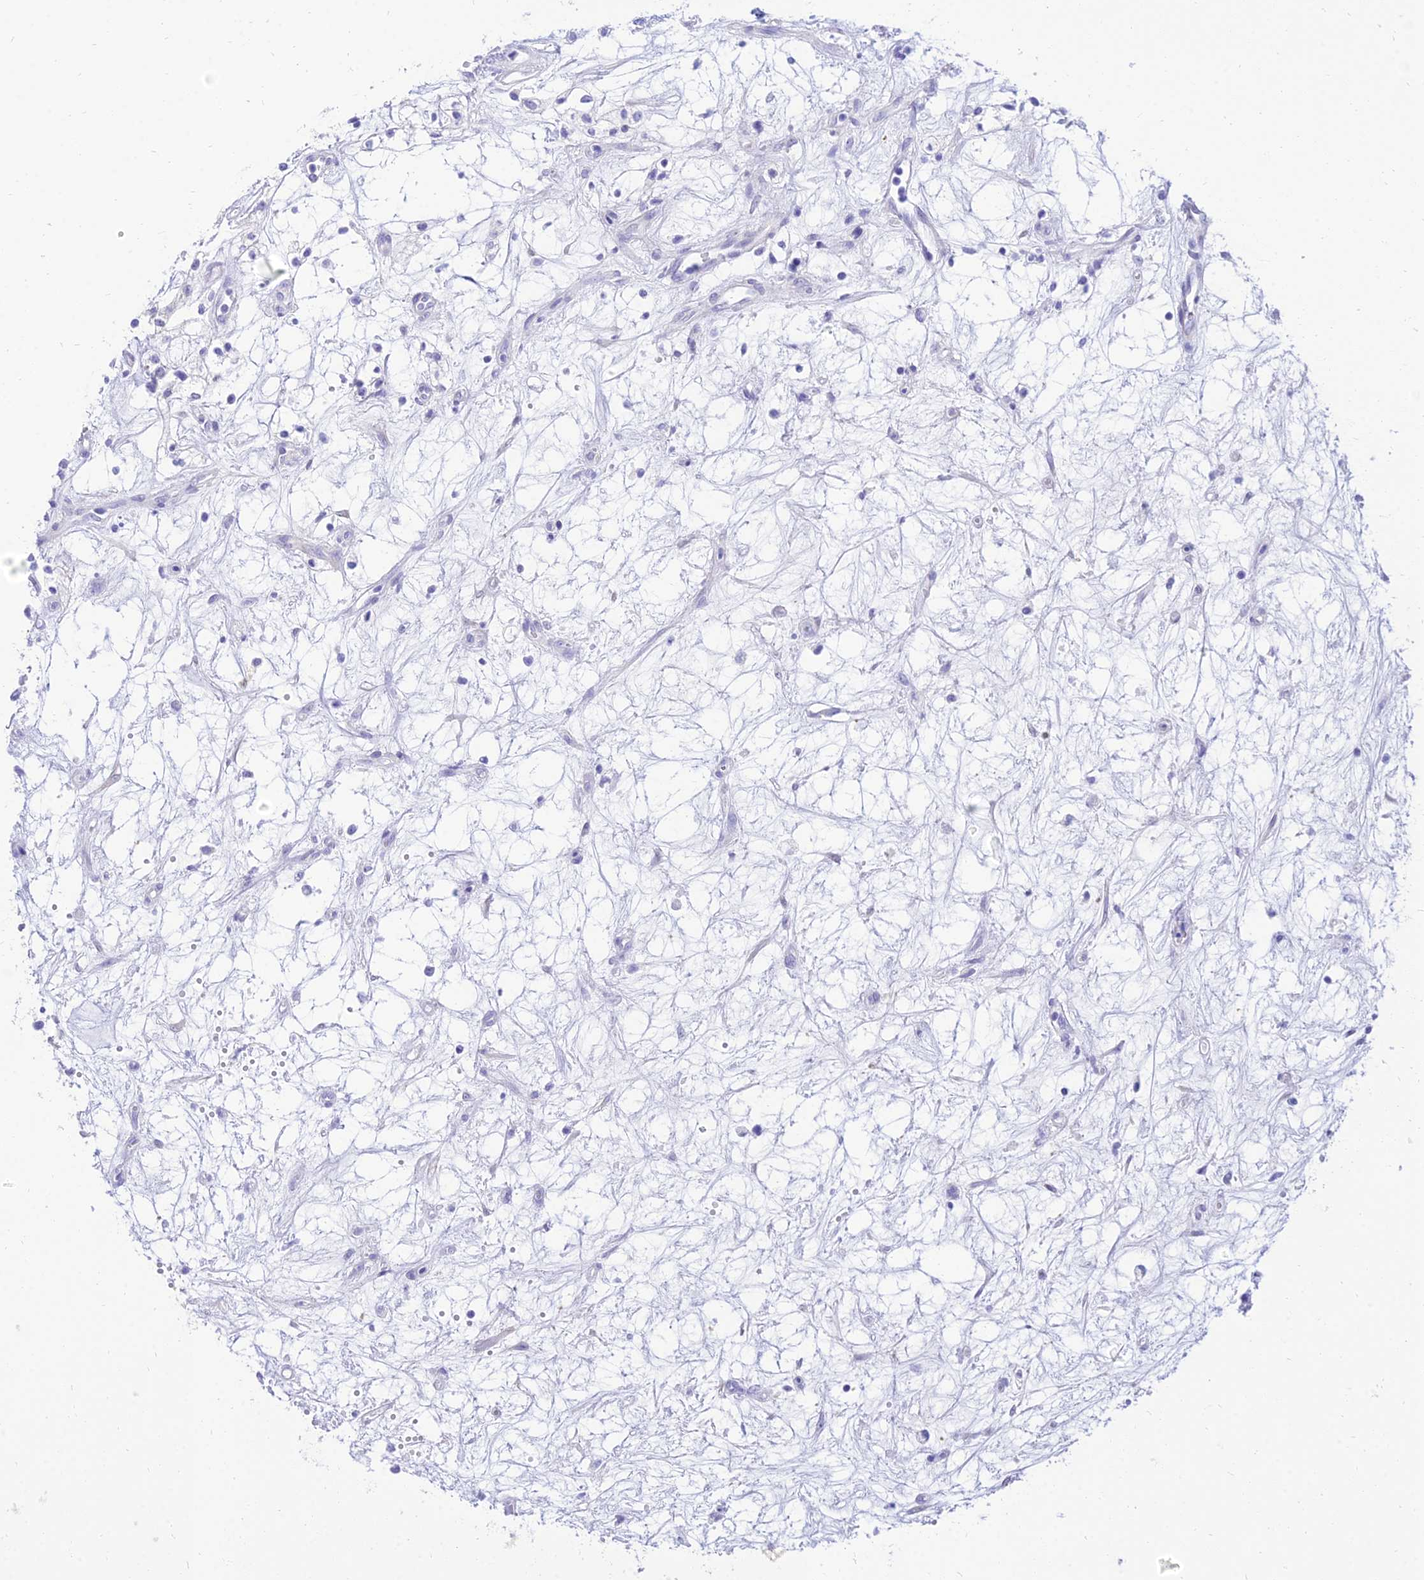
{"staining": {"intensity": "negative", "quantity": "none", "location": "none"}, "tissue": "renal cancer", "cell_type": "Tumor cells", "image_type": "cancer", "snomed": [{"axis": "morphology", "description": "Adenocarcinoma, NOS"}, {"axis": "topography", "description": "Kidney"}], "caption": "Human renal cancer (adenocarcinoma) stained for a protein using IHC shows no expression in tumor cells.", "gene": "TAC3", "patient": {"sex": "male", "age": 59}}